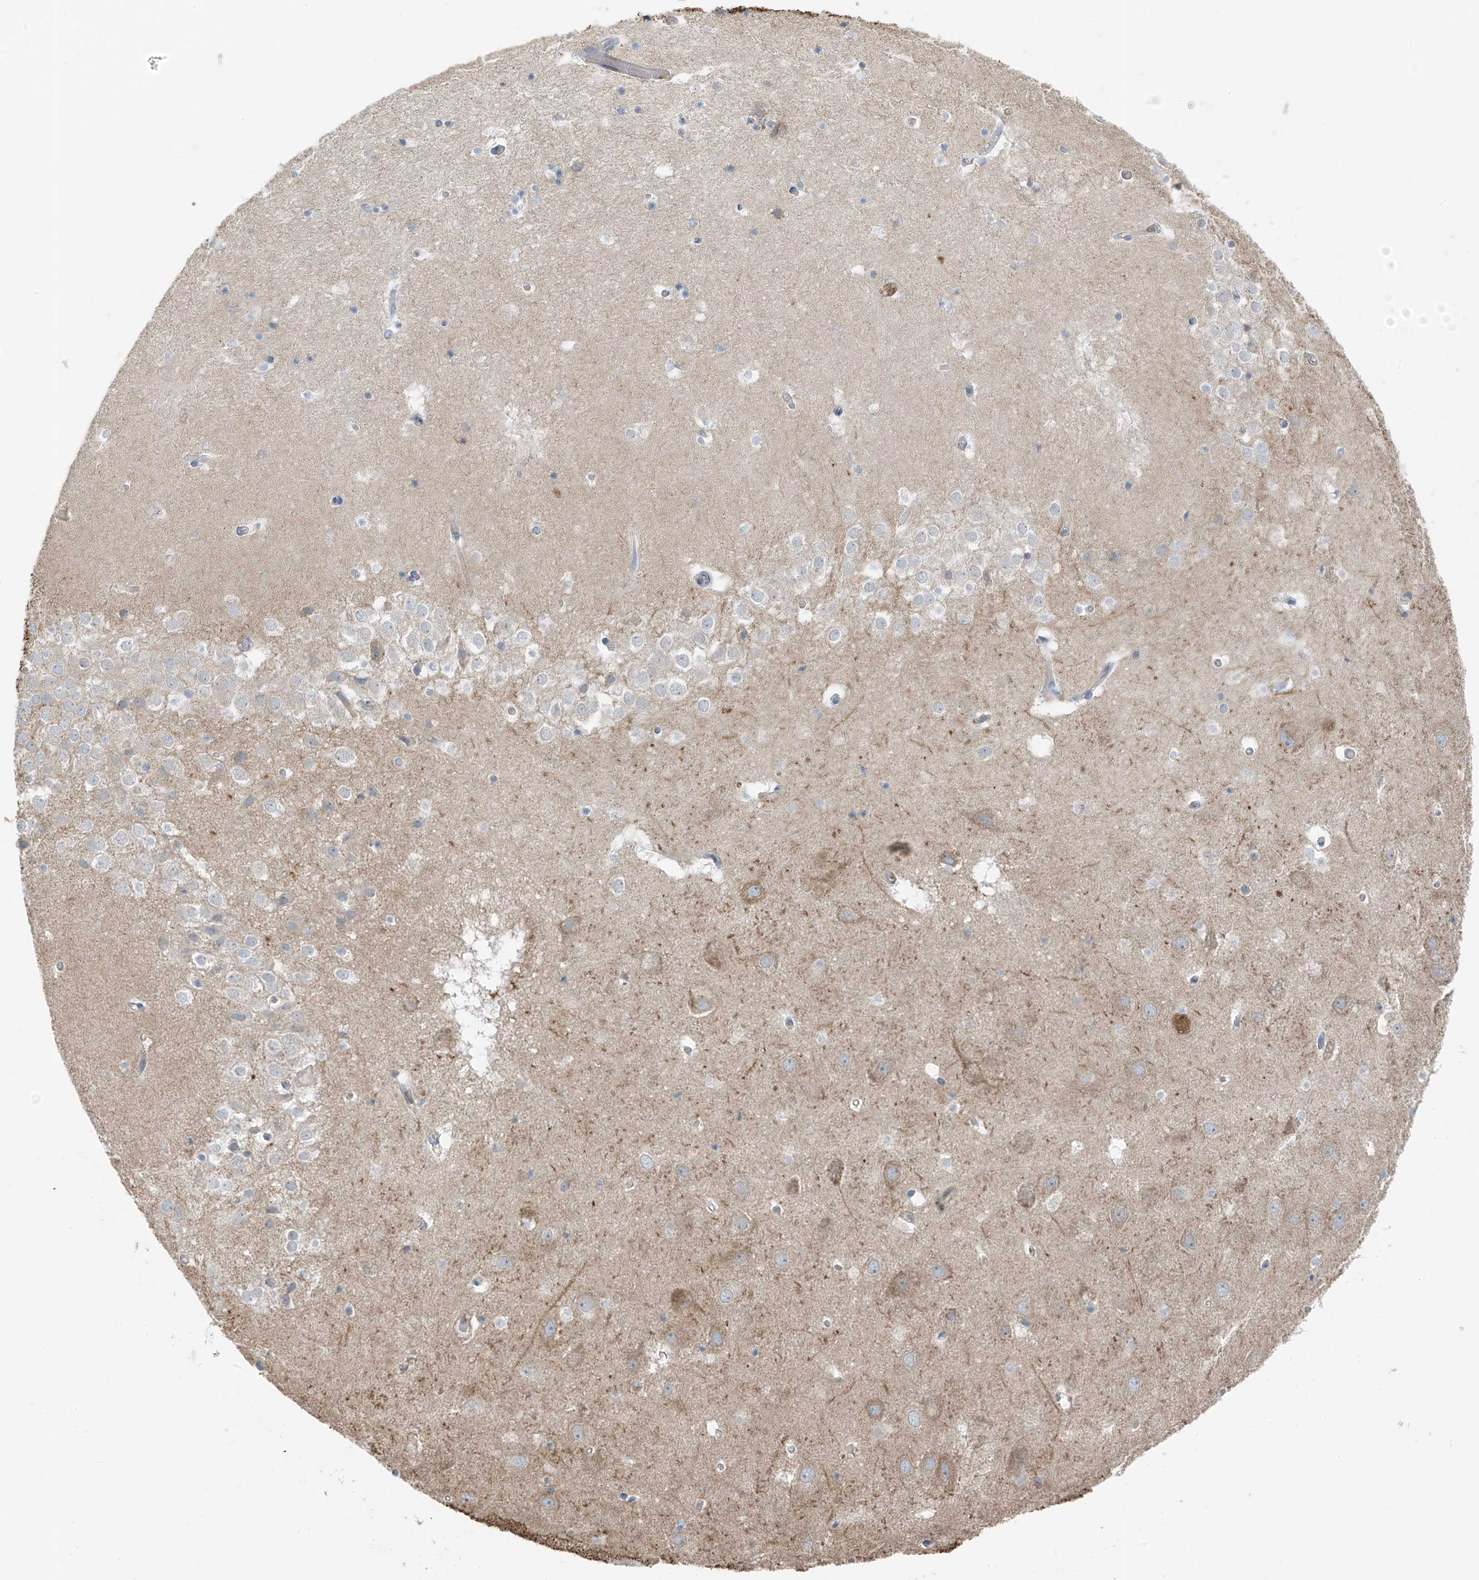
{"staining": {"intensity": "negative", "quantity": "none", "location": "none"}, "tissue": "hippocampus", "cell_type": "Glial cells", "image_type": "normal", "snomed": [{"axis": "morphology", "description": "Normal tissue, NOS"}, {"axis": "topography", "description": "Hippocampus"}], "caption": "Immunohistochemical staining of normal hippocampus reveals no significant expression in glial cells. (Stains: DAB IHC with hematoxylin counter stain, Microscopy: brightfield microscopy at high magnification).", "gene": "NALCN", "patient": {"sex": "female", "age": 52}}